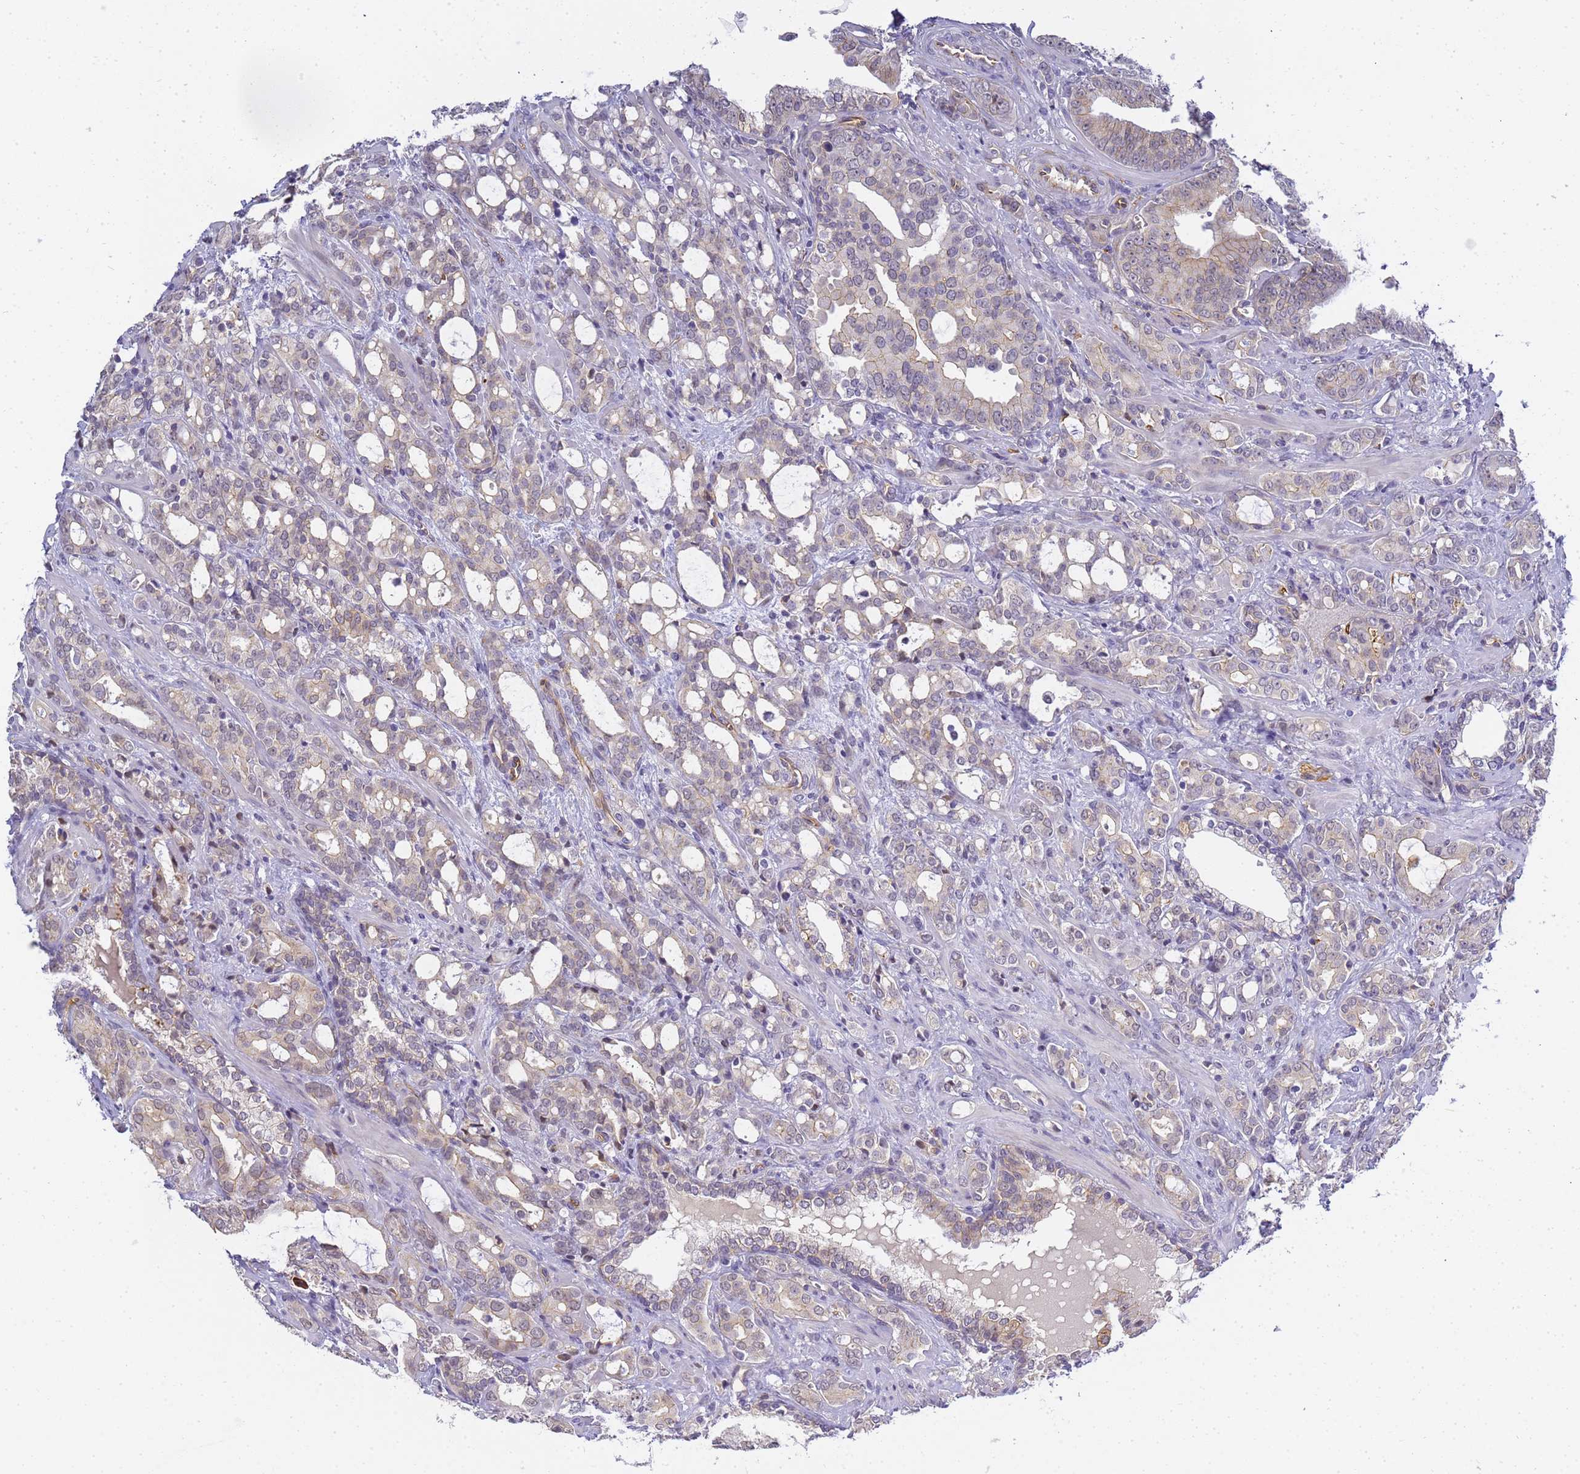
{"staining": {"intensity": "weak", "quantity": "<25%", "location": "cytoplasmic/membranous"}, "tissue": "prostate cancer", "cell_type": "Tumor cells", "image_type": "cancer", "snomed": [{"axis": "morphology", "description": "Adenocarcinoma, High grade"}, {"axis": "topography", "description": "Prostate"}], "caption": "There is no significant expression in tumor cells of adenocarcinoma (high-grade) (prostate).", "gene": "GON4L", "patient": {"sex": "male", "age": 72}}